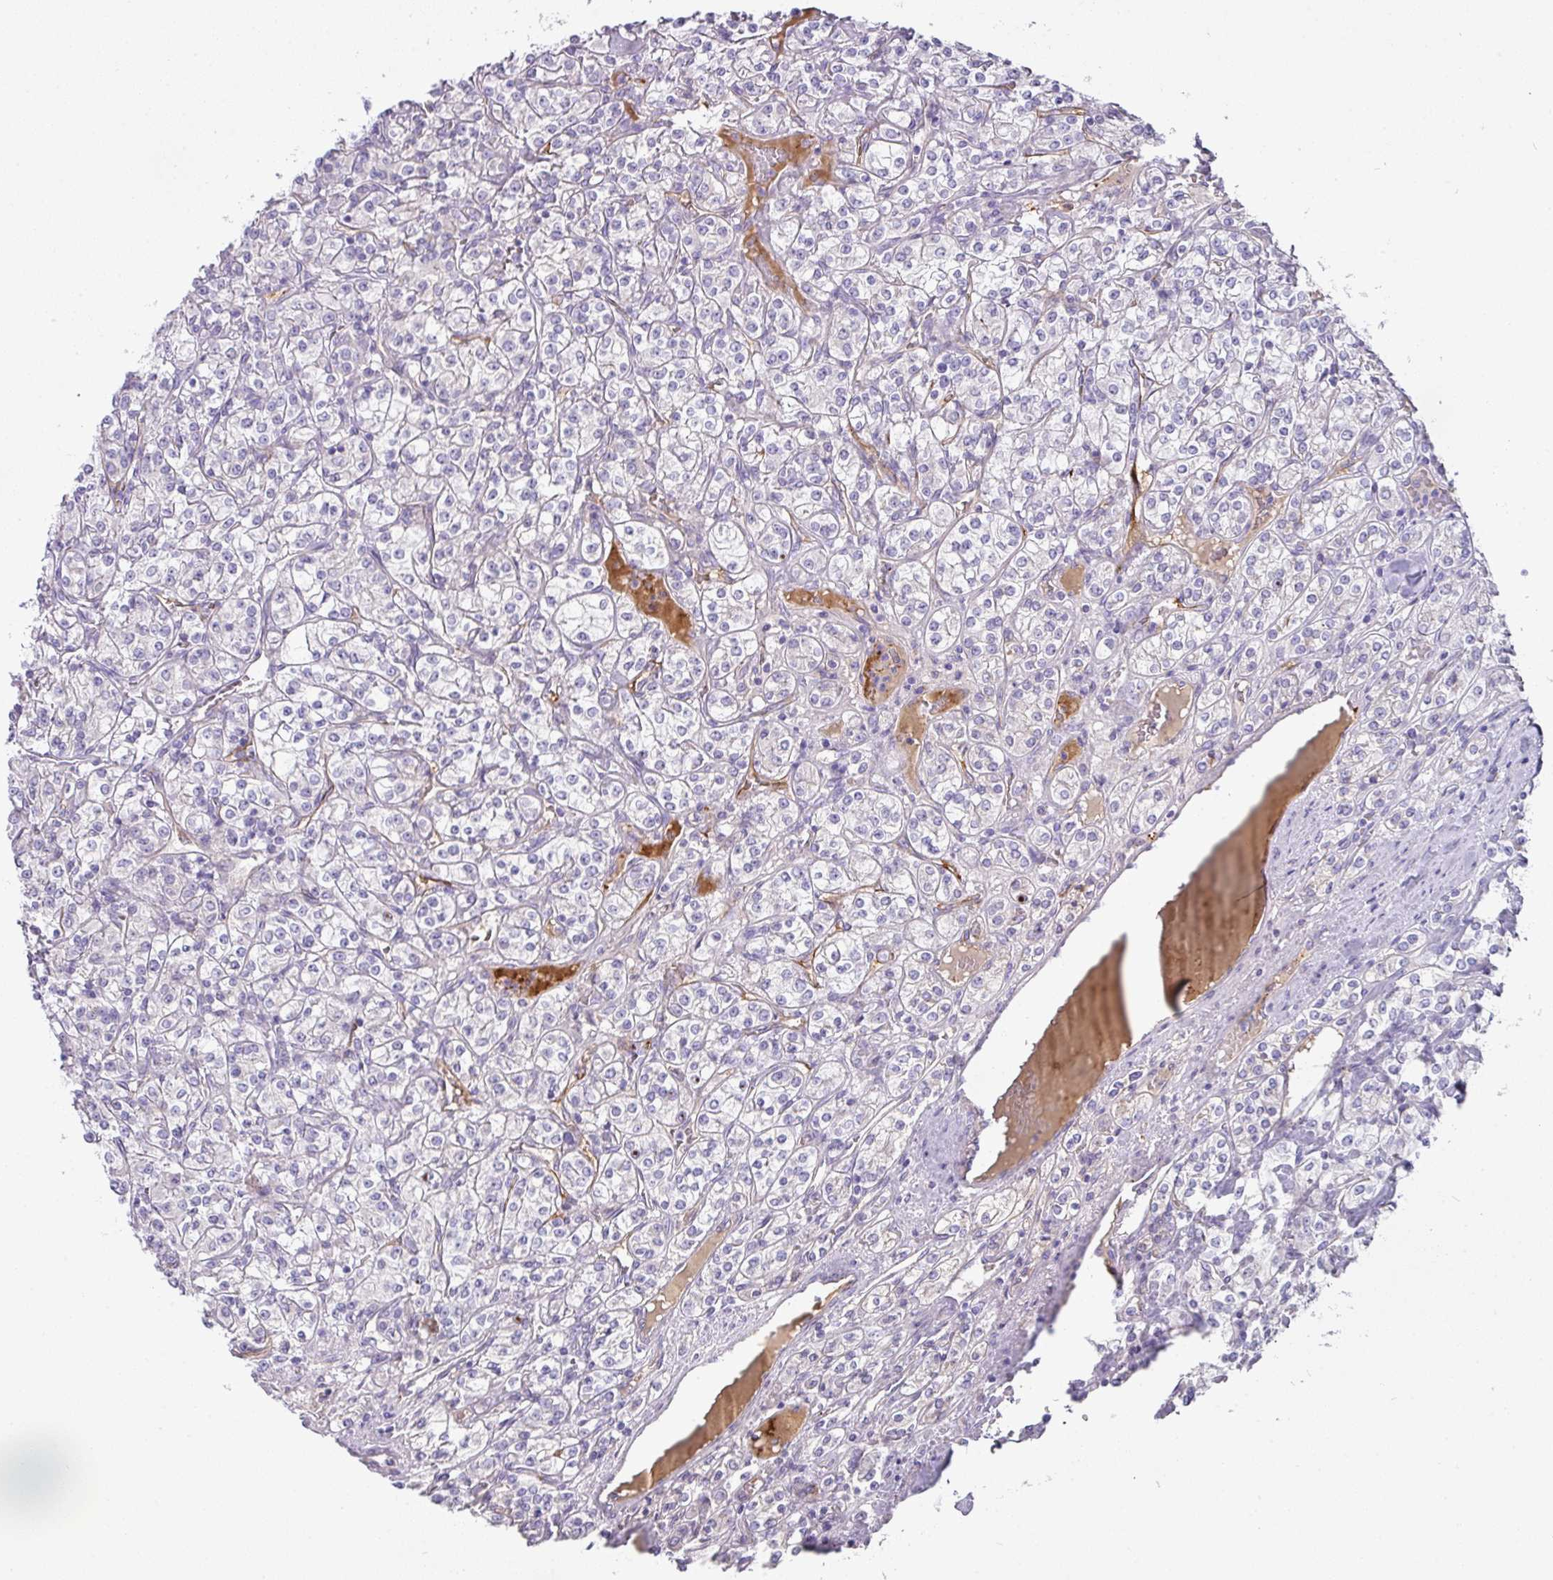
{"staining": {"intensity": "negative", "quantity": "none", "location": "none"}, "tissue": "renal cancer", "cell_type": "Tumor cells", "image_type": "cancer", "snomed": [{"axis": "morphology", "description": "Adenocarcinoma, NOS"}, {"axis": "topography", "description": "Kidney"}], "caption": "This is a photomicrograph of immunohistochemistry (IHC) staining of renal cancer (adenocarcinoma), which shows no expression in tumor cells.", "gene": "FGF17", "patient": {"sex": "male", "age": 77}}